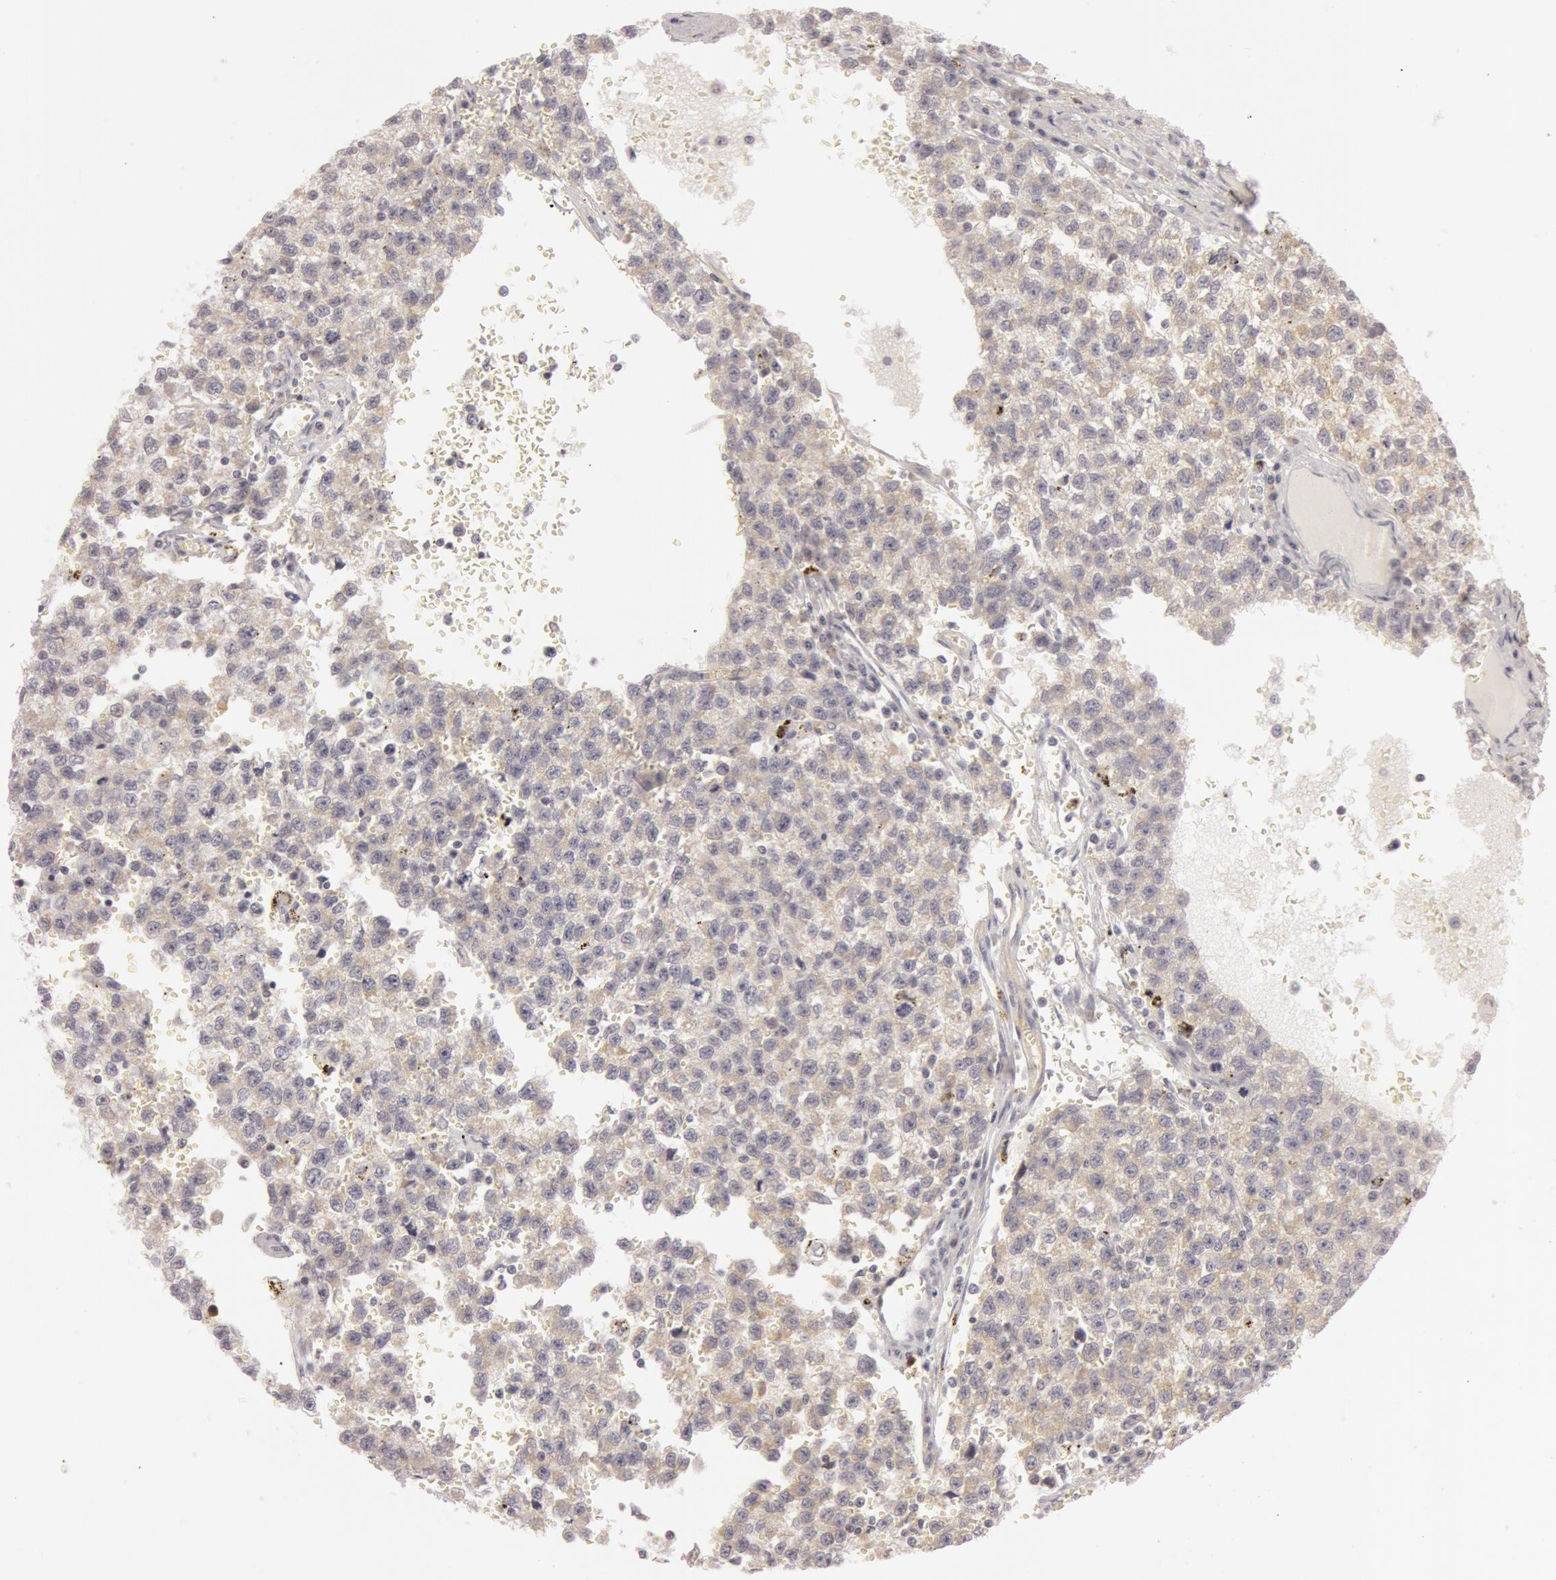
{"staining": {"intensity": "weak", "quantity": "25%-75%", "location": "cytoplasmic/membranous"}, "tissue": "testis cancer", "cell_type": "Tumor cells", "image_type": "cancer", "snomed": [{"axis": "morphology", "description": "Seminoma, NOS"}, {"axis": "topography", "description": "Testis"}], "caption": "There is low levels of weak cytoplasmic/membranous positivity in tumor cells of testis cancer, as demonstrated by immunohistochemical staining (brown color).", "gene": "RALGAPA1", "patient": {"sex": "male", "age": 35}}